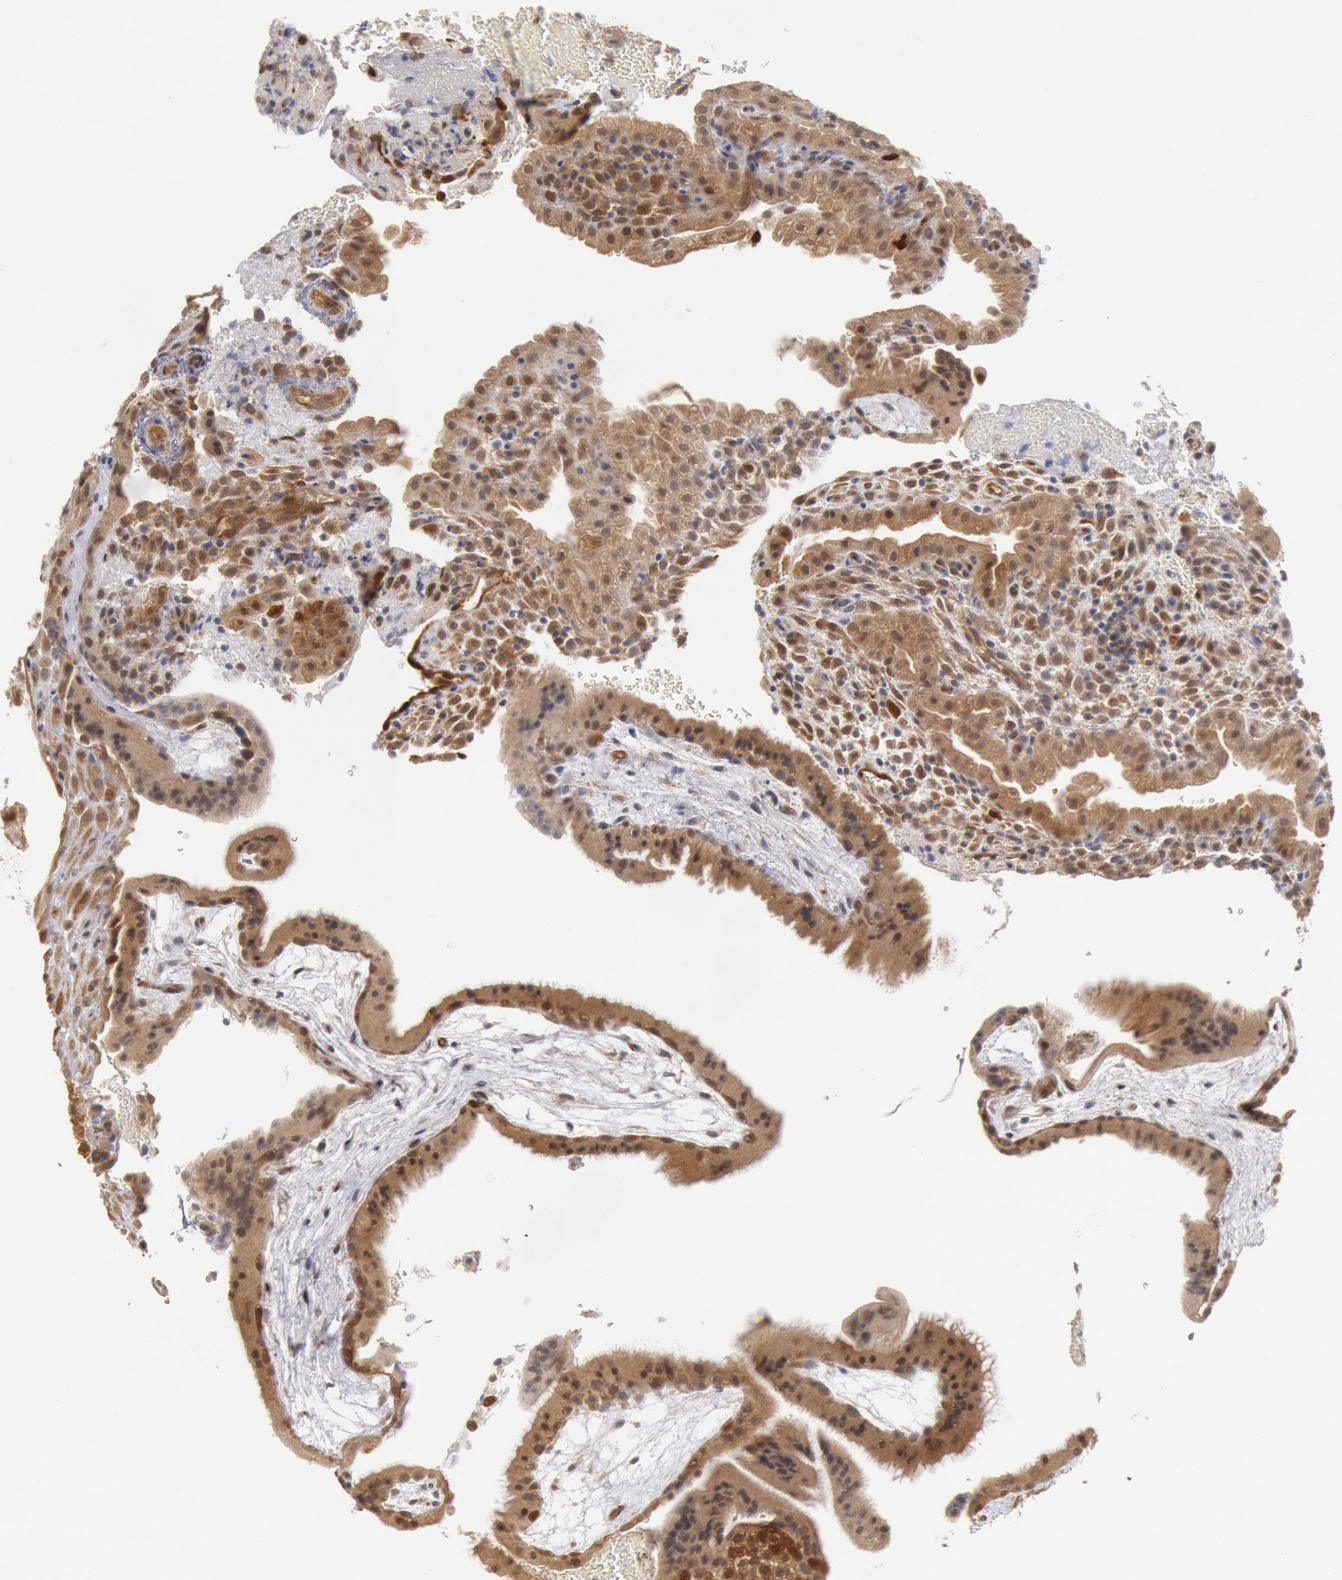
{"staining": {"intensity": "moderate", "quantity": ">75%", "location": "cytoplasmic/membranous,nuclear"}, "tissue": "placenta", "cell_type": "Decidual cells", "image_type": "normal", "snomed": [{"axis": "morphology", "description": "Normal tissue, NOS"}, {"axis": "topography", "description": "Placenta"}], "caption": "Protein expression analysis of unremarkable placenta reveals moderate cytoplasmic/membranous,nuclear positivity in approximately >75% of decidual cells. The staining was performed using DAB (3,3'-diaminobenzidine), with brown indicating positive protein expression. Nuclei are stained blue with hematoxylin.", "gene": "DNAJA1", "patient": {"sex": "female", "age": 19}}